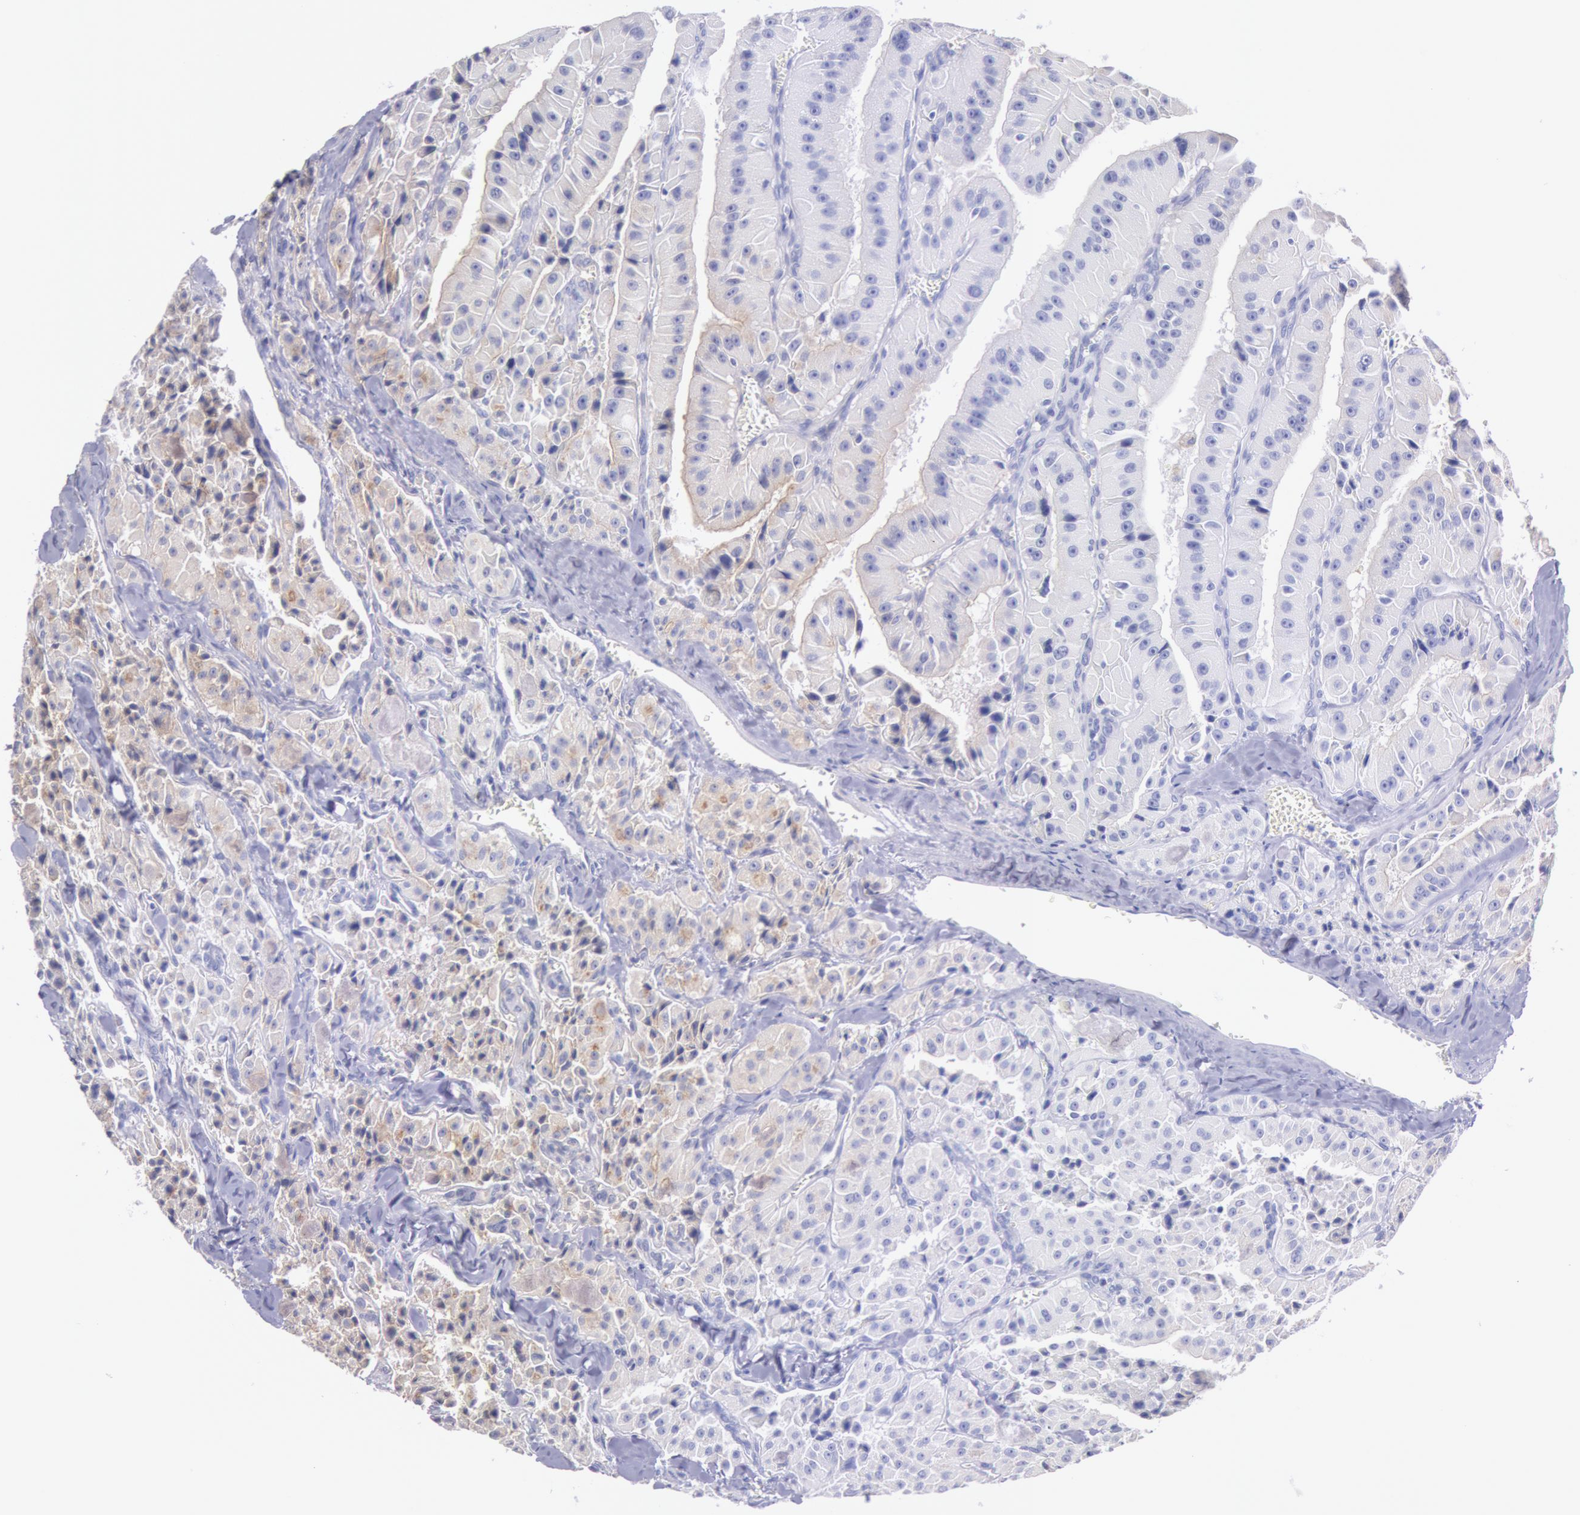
{"staining": {"intensity": "weak", "quantity": "<25%", "location": "cytoplasmic/membranous"}, "tissue": "thyroid cancer", "cell_type": "Tumor cells", "image_type": "cancer", "snomed": [{"axis": "morphology", "description": "Carcinoma, NOS"}, {"axis": "topography", "description": "Thyroid gland"}], "caption": "There is no significant expression in tumor cells of thyroid cancer (carcinoma).", "gene": "MYO5A", "patient": {"sex": "male", "age": 76}}